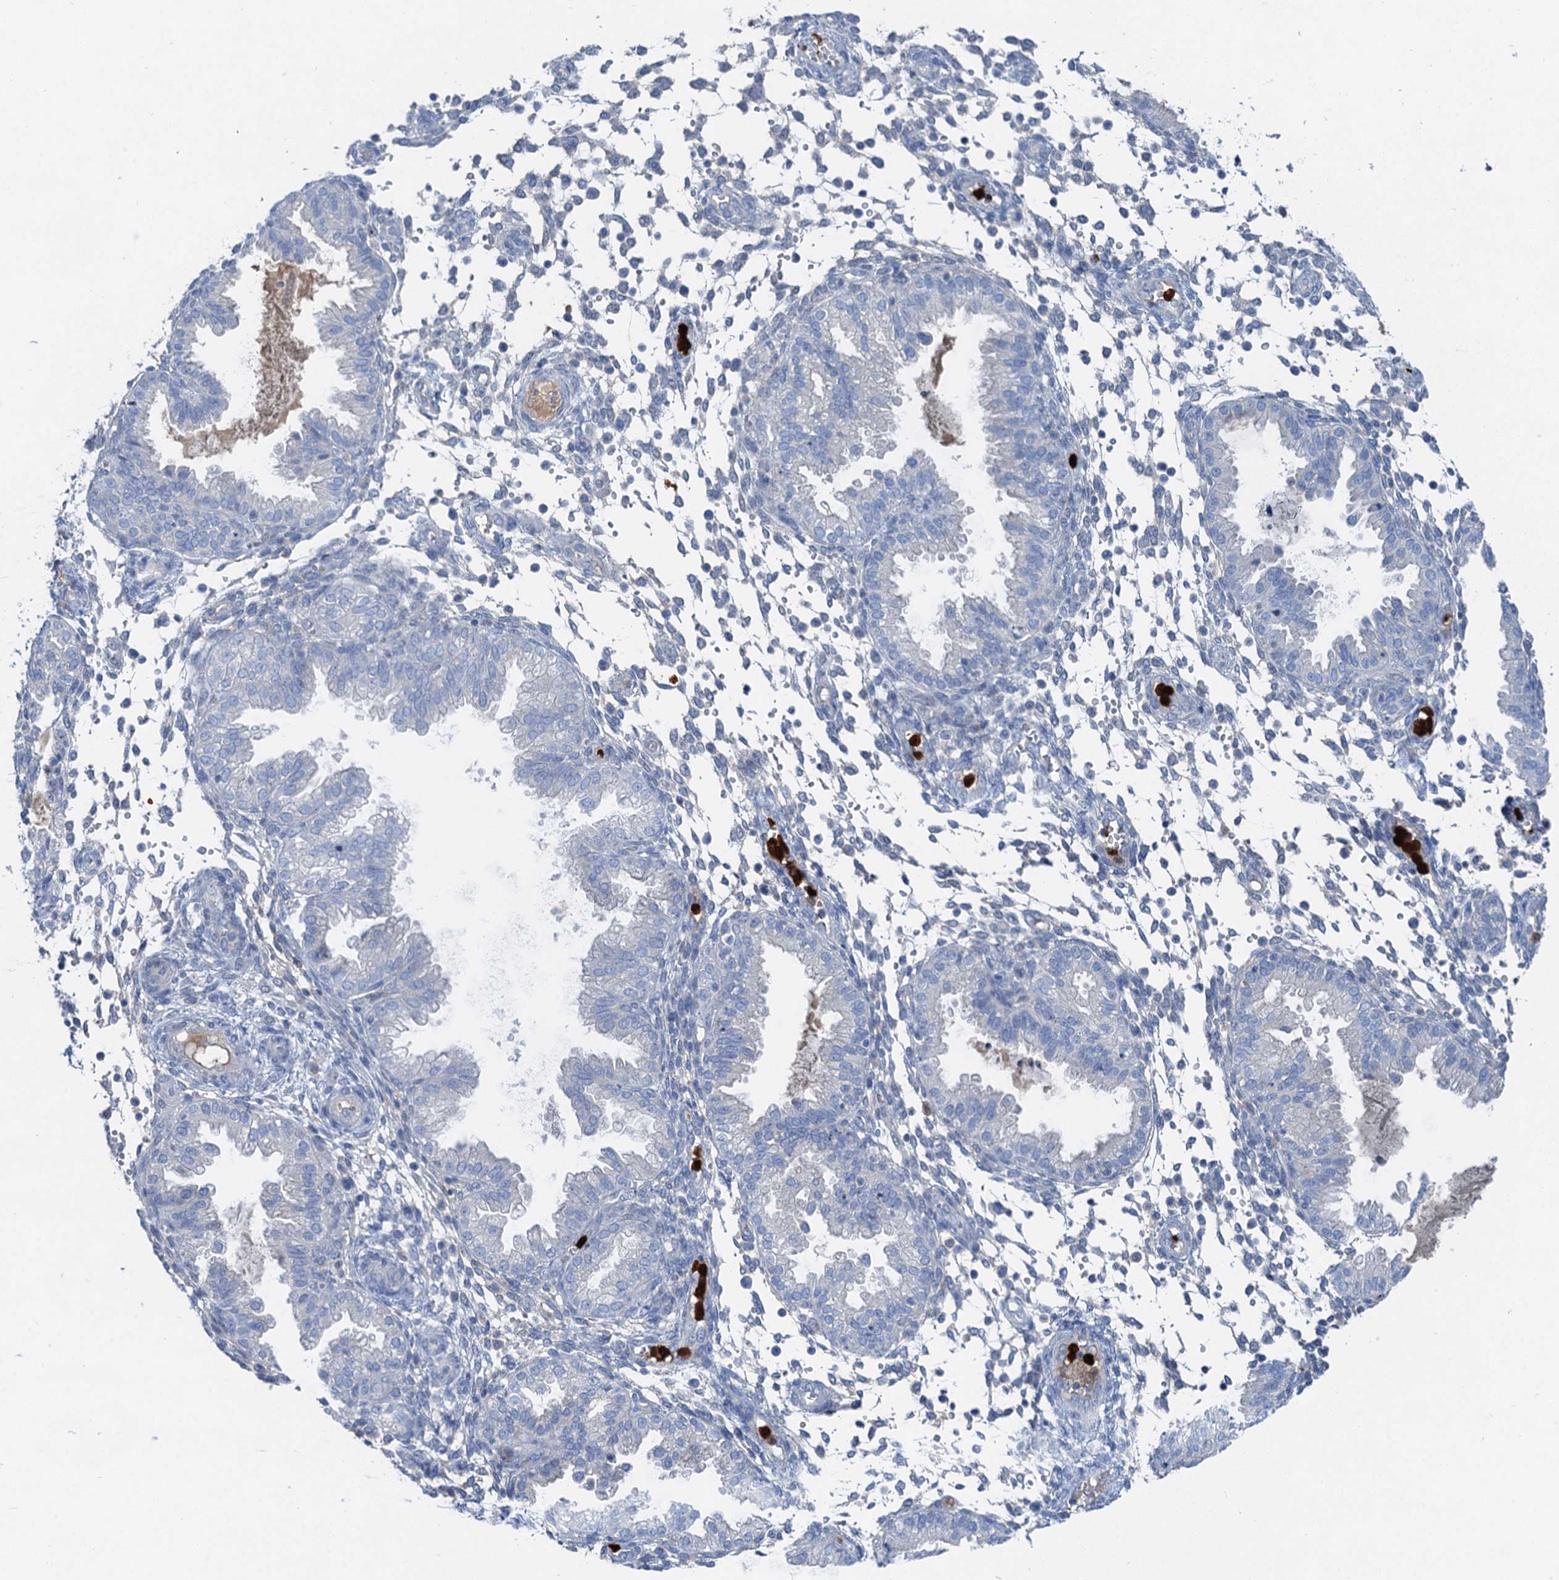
{"staining": {"intensity": "negative", "quantity": "none", "location": "none"}, "tissue": "endometrium", "cell_type": "Cells in endometrial stroma", "image_type": "normal", "snomed": [{"axis": "morphology", "description": "Normal tissue, NOS"}, {"axis": "topography", "description": "Endometrium"}], "caption": "DAB immunohistochemical staining of unremarkable human endometrium exhibits no significant expression in cells in endometrial stroma.", "gene": "OTOA", "patient": {"sex": "female", "age": 33}}